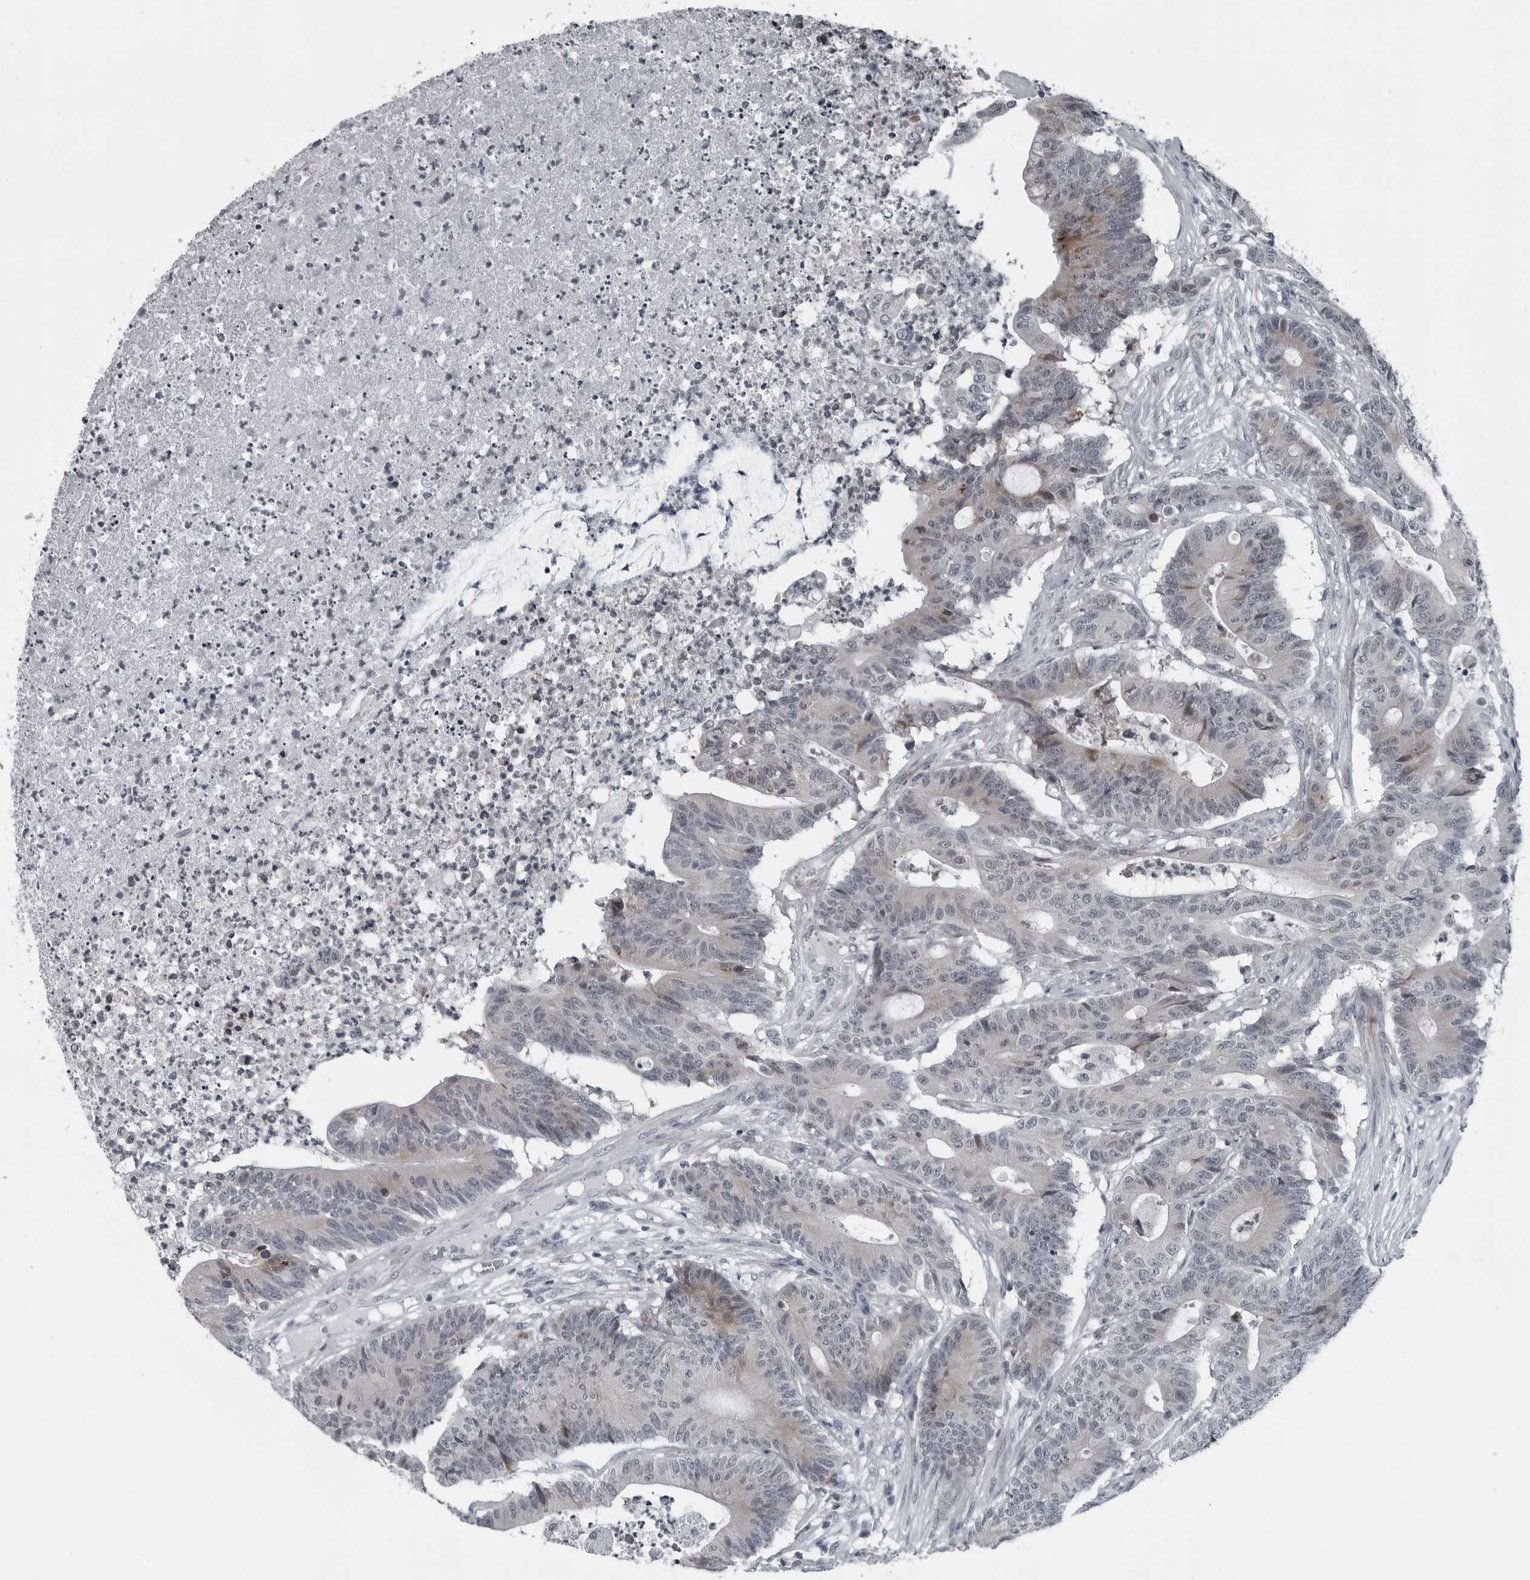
{"staining": {"intensity": "weak", "quantity": "<25%", "location": "cytoplasmic/membranous"}, "tissue": "colorectal cancer", "cell_type": "Tumor cells", "image_type": "cancer", "snomed": [{"axis": "morphology", "description": "Adenocarcinoma, NOS"}, {"axis": "topography", "description": "Colon"}], "caption": "Tumor cells are negative for protein expression in human colorectal cancer. The staining is performed using DAB (3,3'-diaminobenzidine) brown chromogen with nuclei counter-stained in using hematoxylin.", "gene": "DNAAF11", "patient": {"sex": "female", "age": 84}}